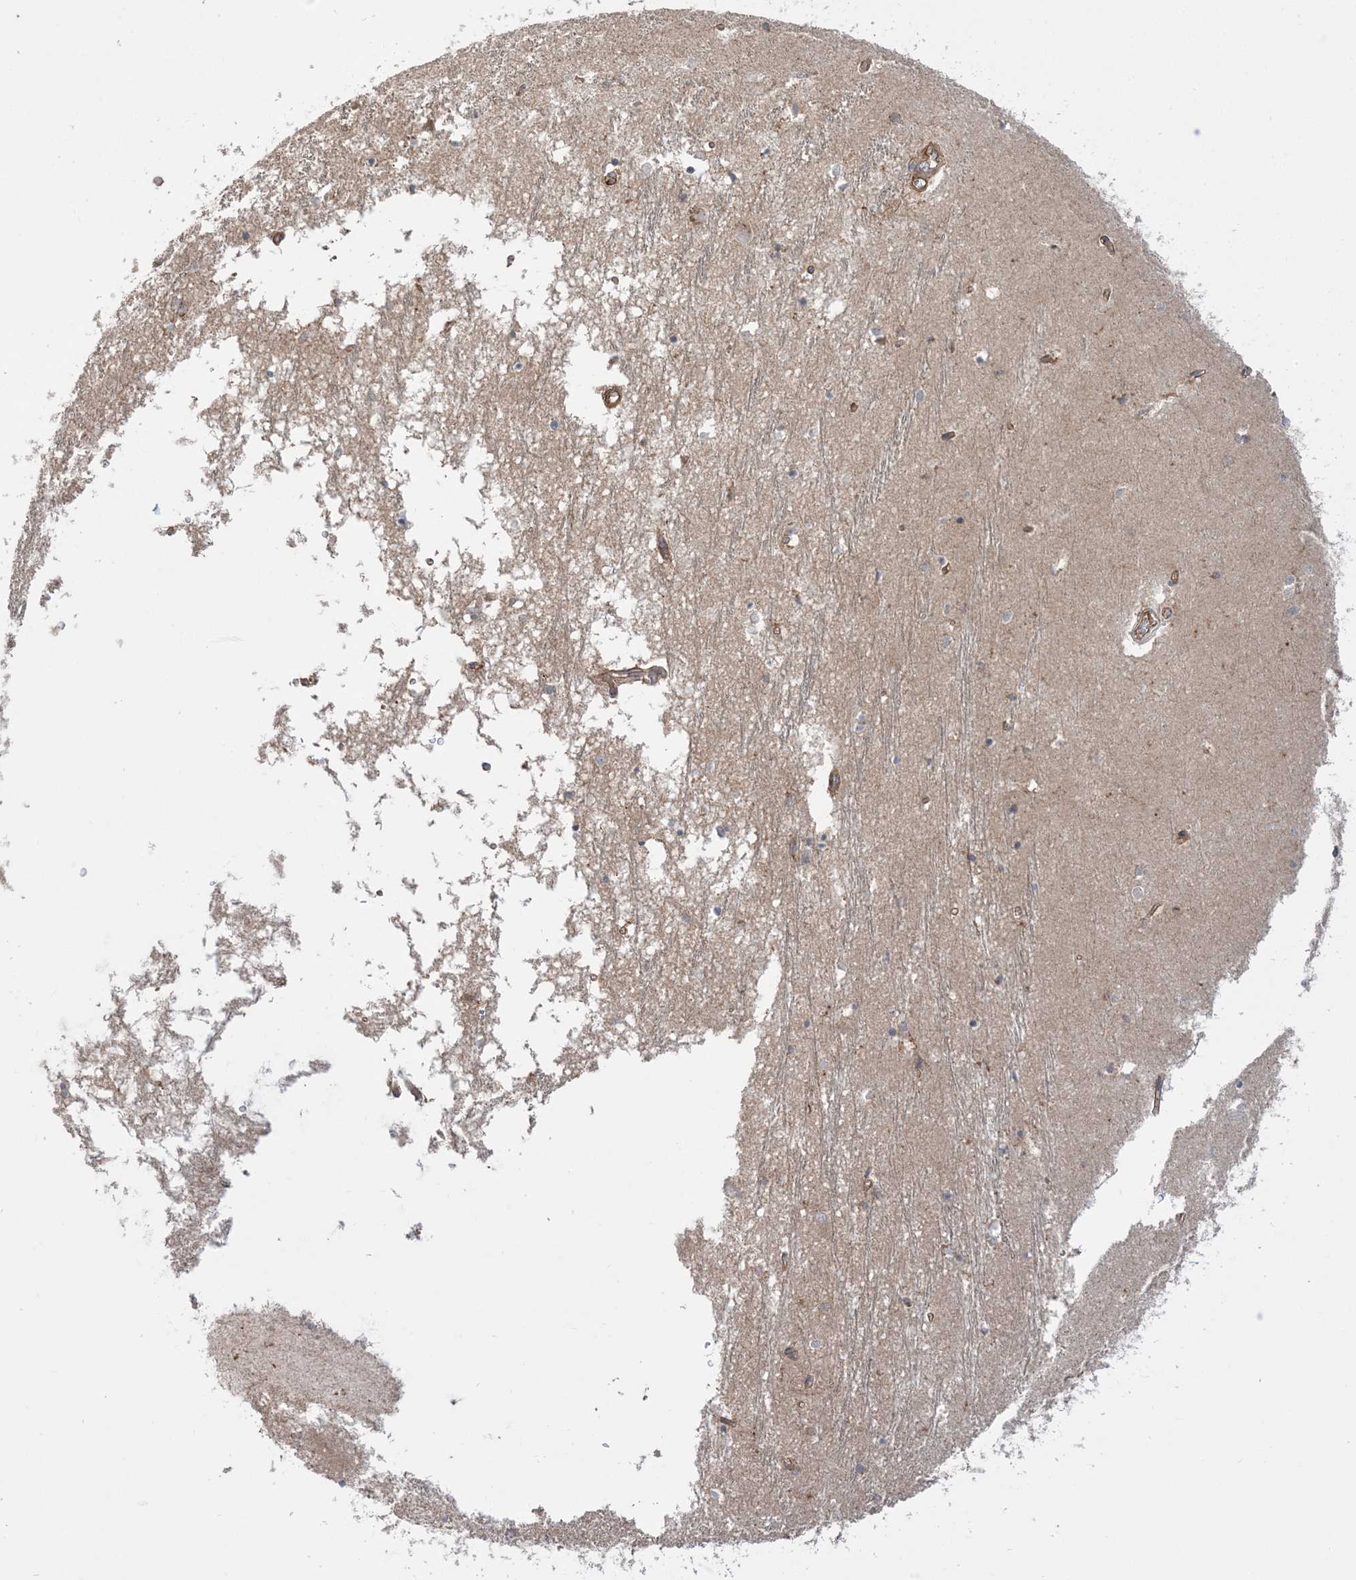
{"staining": {"intensity": "weak", "quantity": "<25%", "location": "cytoplasmic/membranous"}, "tissue": "hippocampus", "cell_type": "Glial cells", "image_type": "normal", "snomed": [{"axis": "morphology", "description": "Normal tissue, NOS"}, {"axis": "topography", "description": "Hippocampus"}], "caption": "Glial cells are negative for protein expression in normal human hippocampus. (DAB immunohistochemistry with hematoxylin counter stain).", "gene": "TBC1D5", "patient": {"sex": "male", "age": 70}}